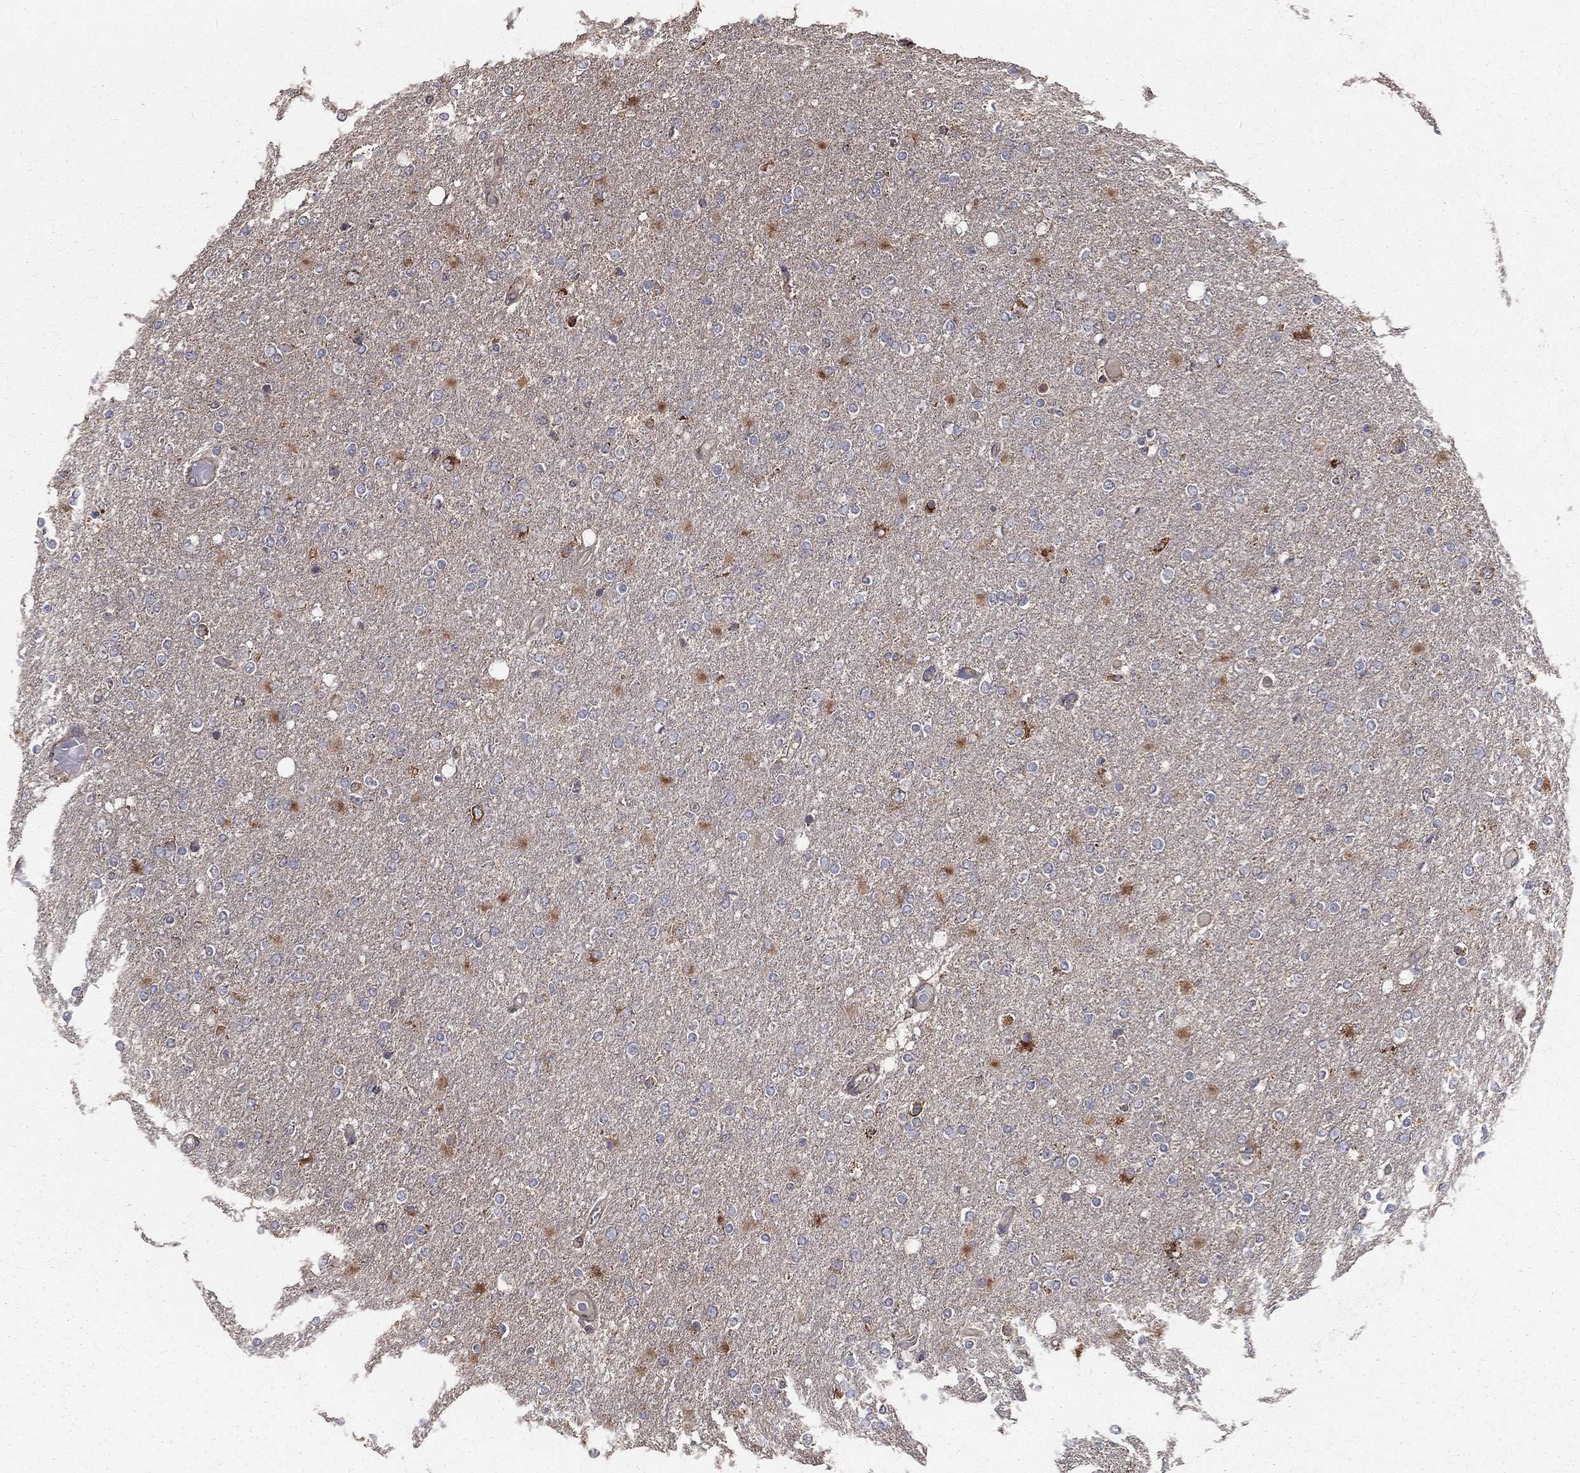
{"staining": {"intensity": "moderate", "quantity": "<25%", "location": "cytoplasmic/membranous"}, "tissue": "glioma", "cell_type": "Tumor cells", "image_type": "cancer", "snomed": [{"axis": "morphology", "description": "Glioma, malignant, High grade"}, {"axis": "topography", "description": "Cerebral cortex"}], "caption": "Protein staining displays moderate cytoplasmic/membranous positivity in approximately <25% of tumor cells in glioma.", "gene": "OLFML1", "patient": {"sex": "male", "age": 70}}